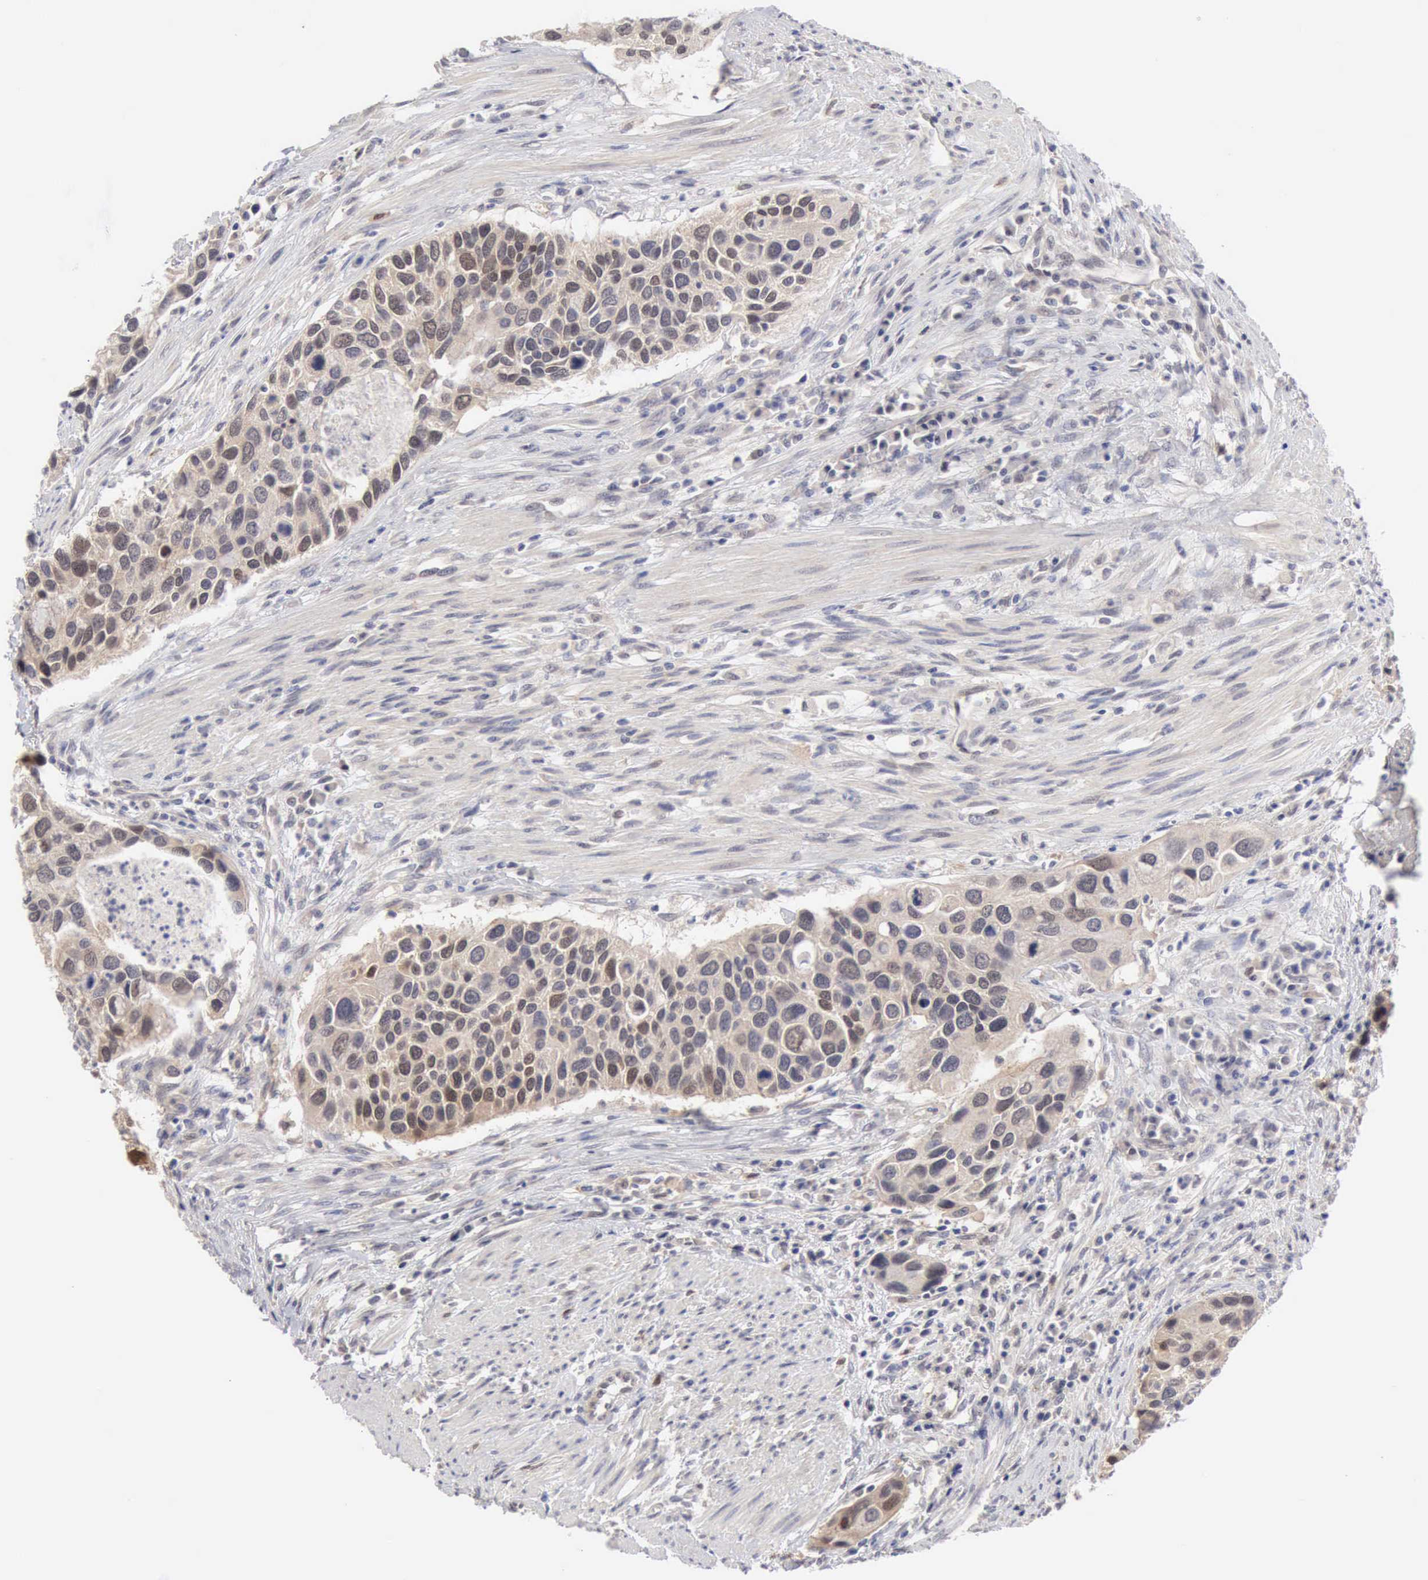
{"staining": {"intensity": "weak", "quantity": ">75%", "location": "cytoplasmic/membranous"}, "tissue": "urothelial cancer", "cell_type": "Tumor cells", "image_type": "cancer", "snomed": [{"axis": "morphology", "description": "Urothelial carcinoma, High grade"}, {"axis": "topography", "description": "Urinary bladder"}], "caption": "High-grade urothelial carcinoma stained with a protein marker reveals weak staining in tumor cells.", "gene": "PTGR2", "patient": {"sex": "male", "age": 66}}